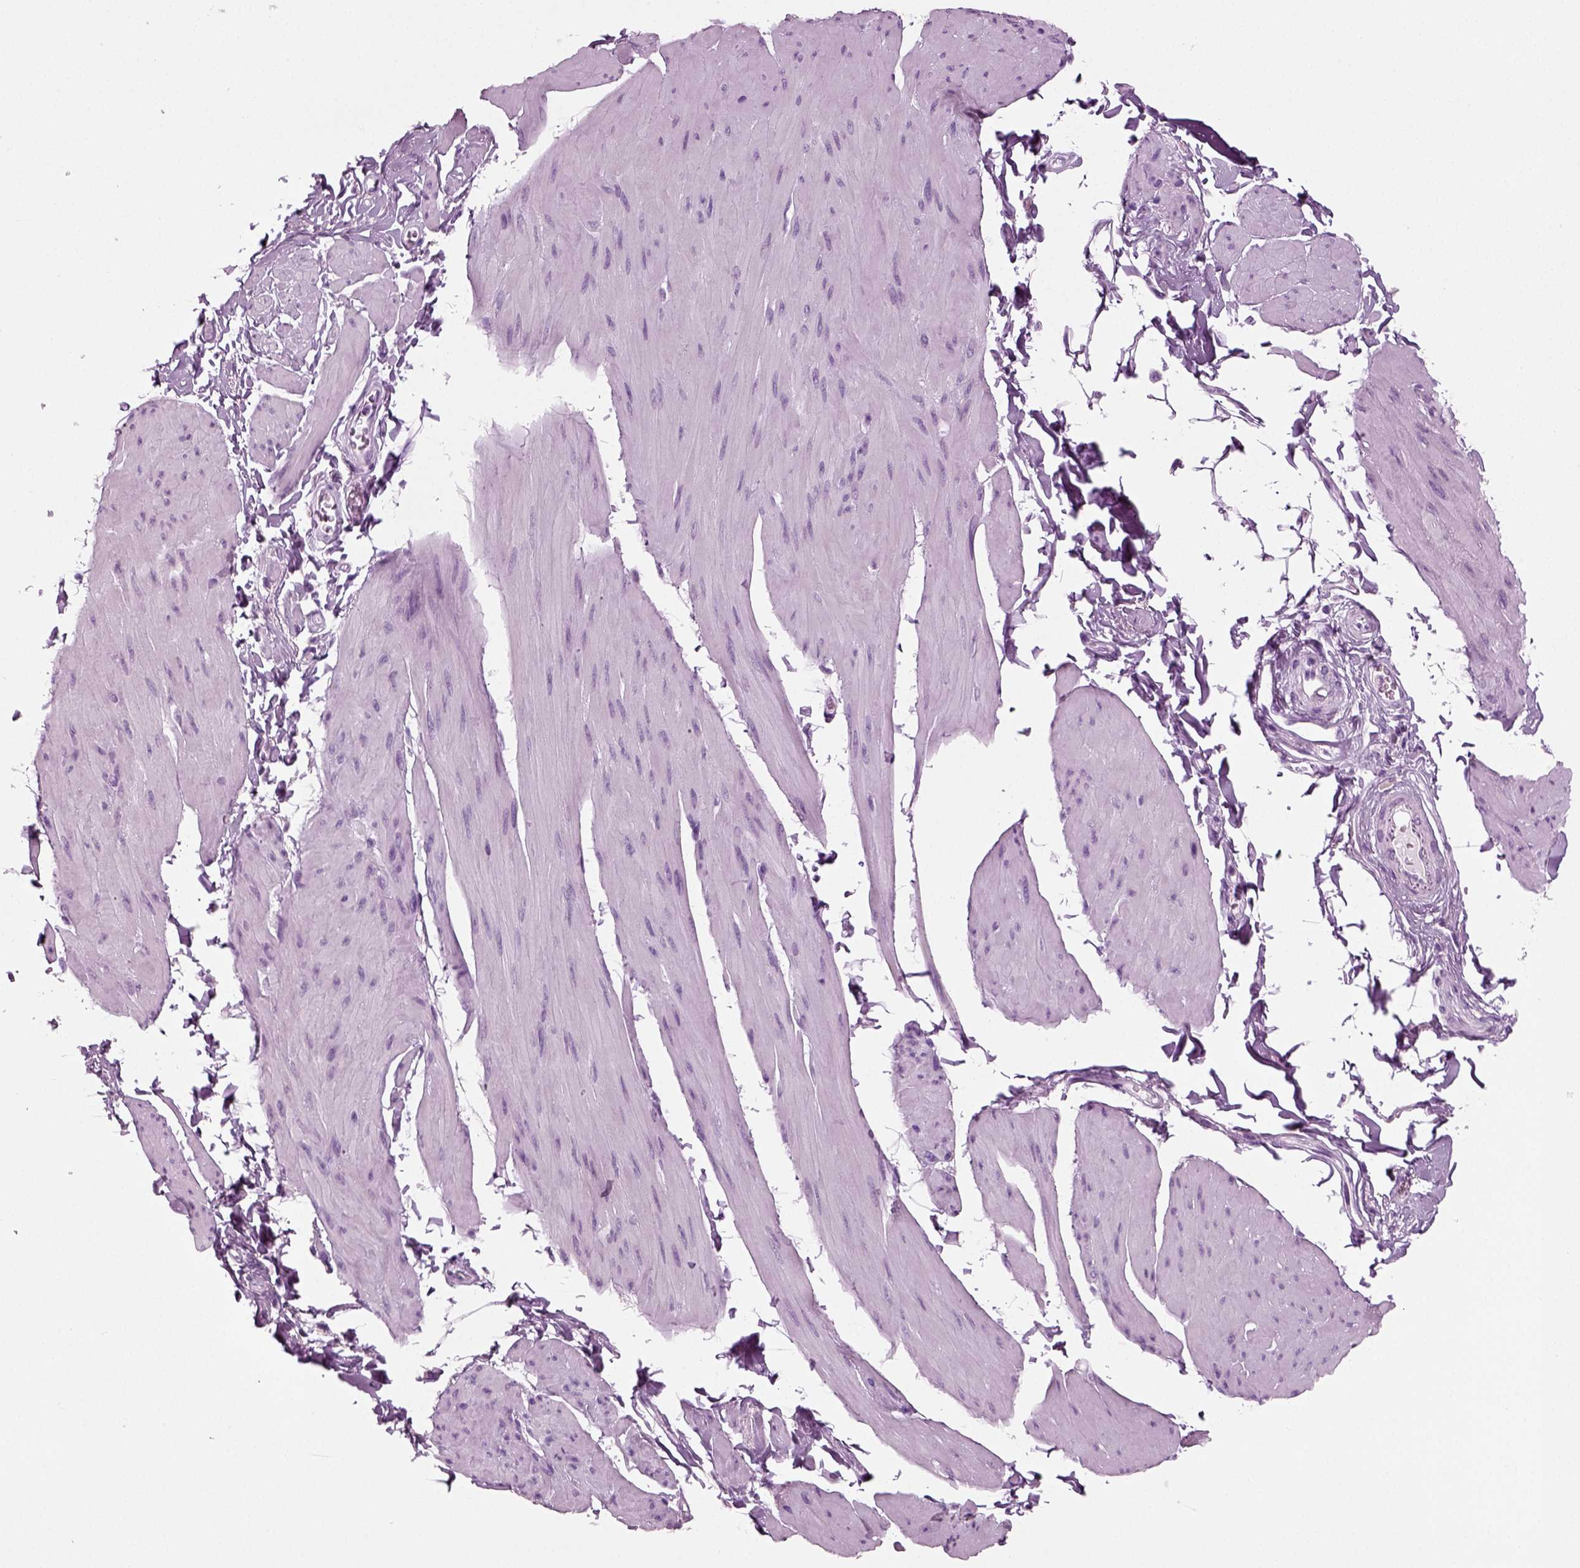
{"staining": {"intensity": "negative", "quantity": "none", "location": "none"}, "tissue": "smooth muscle", "cell_type": "Smooth muscle cells", "image_type": "normal", "snomed": [{"axis": "morphology", "description": "Normal tissue, NOS"}, {"axis": "topography", "description": "Adipose tissue"}, {"axis": "topography", "description": "Smooth muscle"}, {"axis": "topography", "description": "Peripheral nerve tissue"}], "caption": "Smooth muscle cells show no significant protein positivity in normal smooth muscle.", "gene": "CRABP1", "patient": {"sex": "male", "age": 83}}